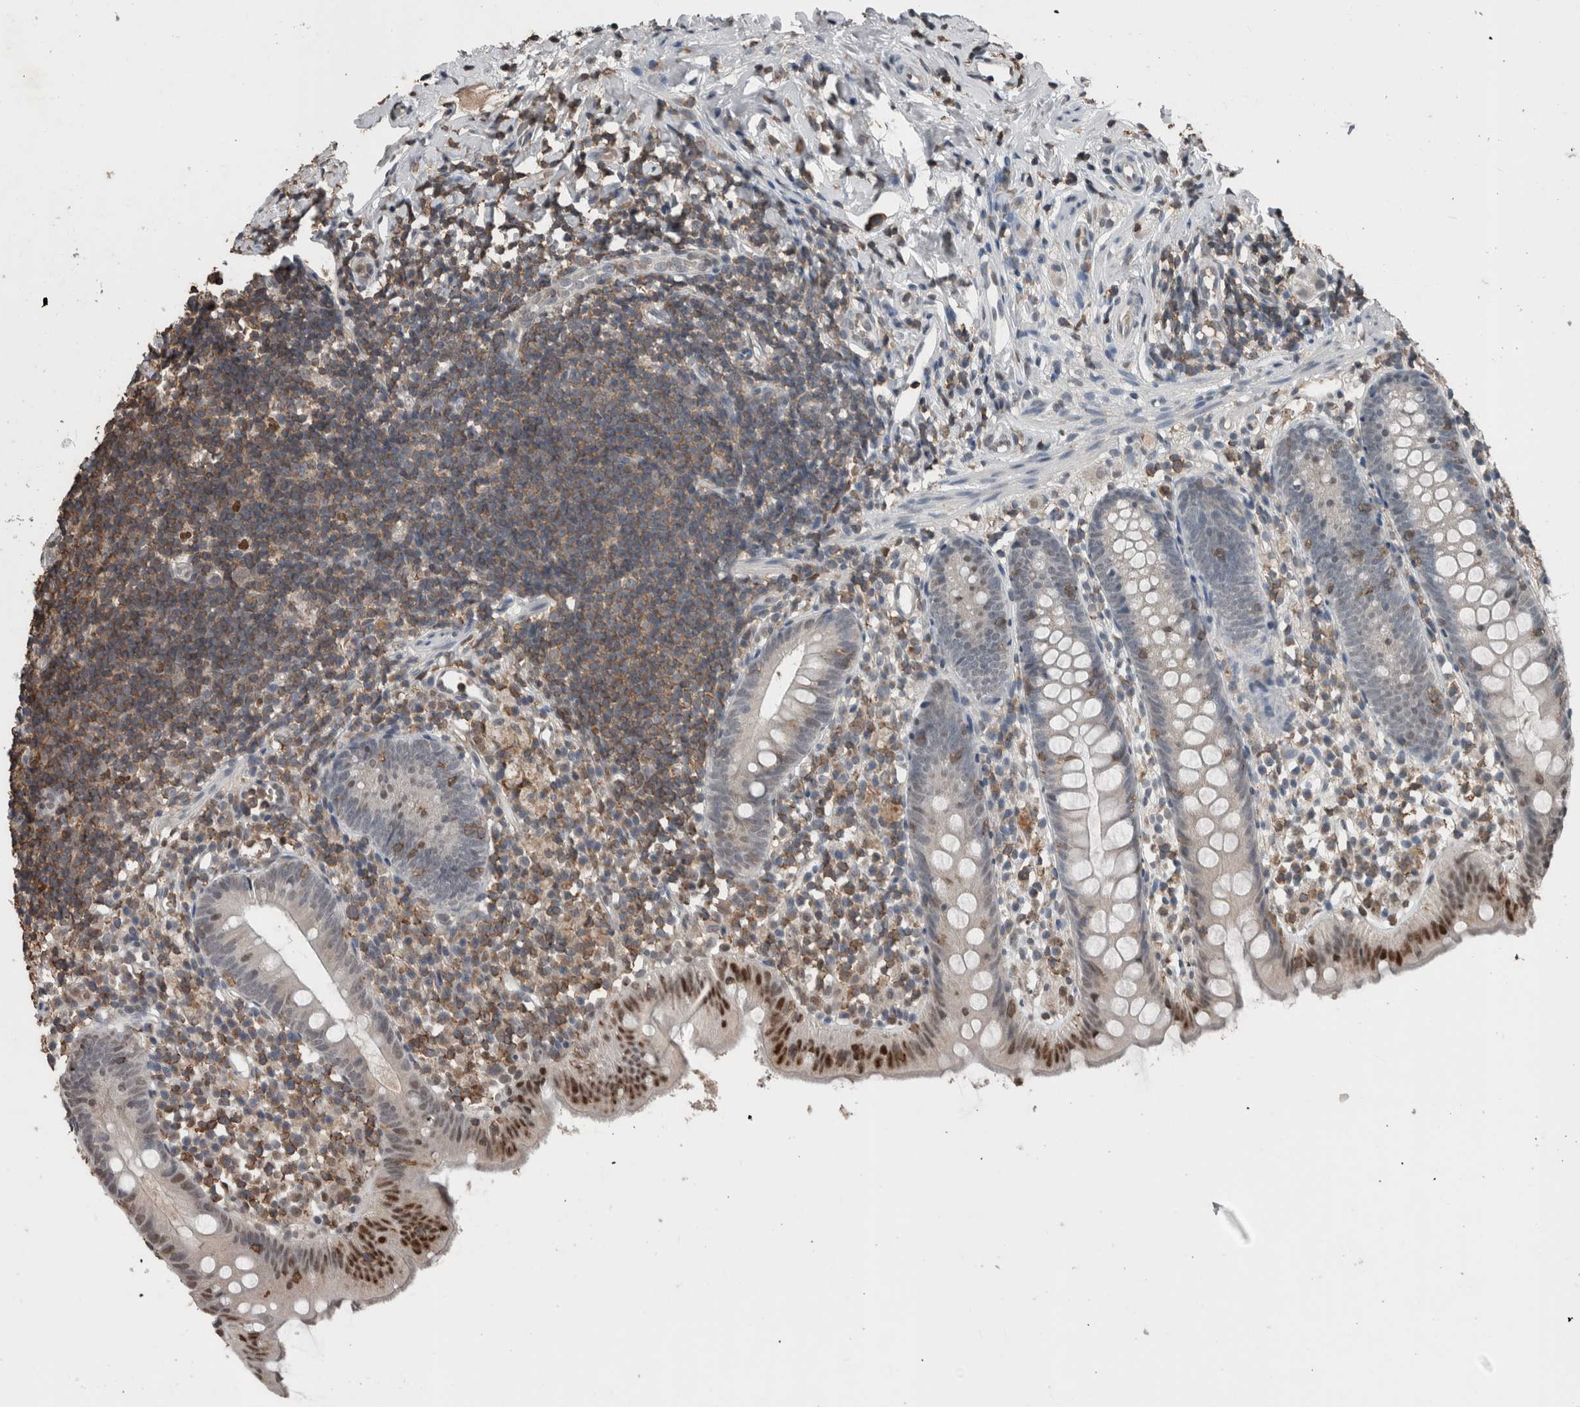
{"staining": {"intensity": "strong", "quantity": "<25%", "location": "nuclear"}, "tissue": "appendix", "cell_type": "Glandular cells", "image_type": "normal", "snomed": [{"axis": "morphology", "description": "Normal tissue, NOS"}, {"axis": "topography", "description": "Appendix"}], "caption": "A medium amount of strong nuclear positivity is seen in about <25% of glandular cells in normal appendix.", "gene": "MAFF", "patient": {"sex": "female", "age": 20}}